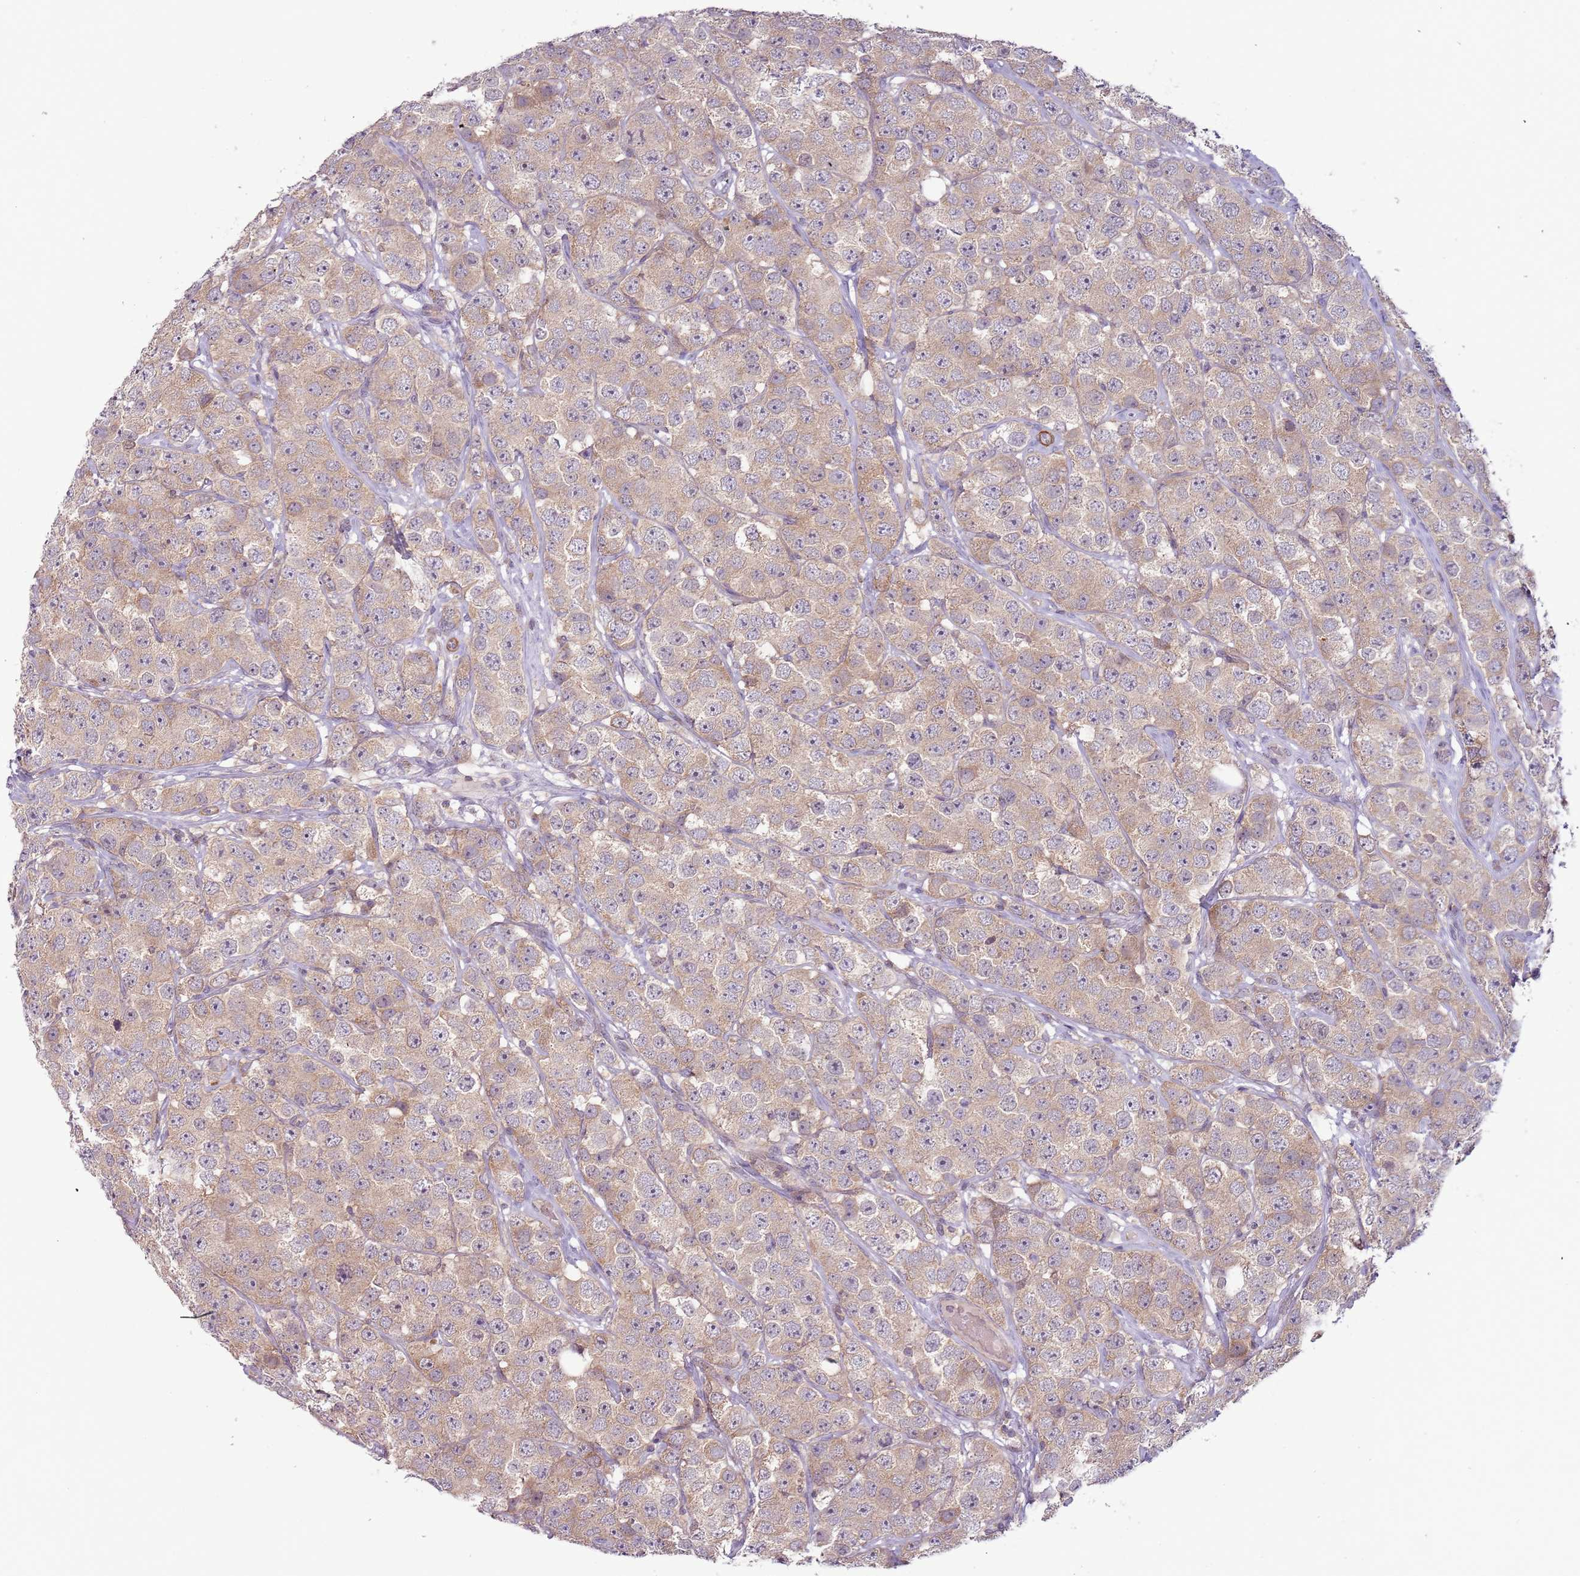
{"staining": {"intensity": "weak", "quantity": ">75%", "location": "cytoplasmic/membranous"}, "tissue": "testis cancer", "cell_type": "Tumor cells", "image_type": "cancer", "snomed": [{"axis": "morphology", "description": "Seminoma, NOS"}, {"axis": "topography", "description": "Testis"}], "caption": "This micrograph displays immunohistochemistry staining of human testis cancer (seminoma), with low weak cytoplasmic/membranous staining in approximately >75% of tumor cells.", "gene": "DTD2", "patient": {"sex": "male", "age": 28}}